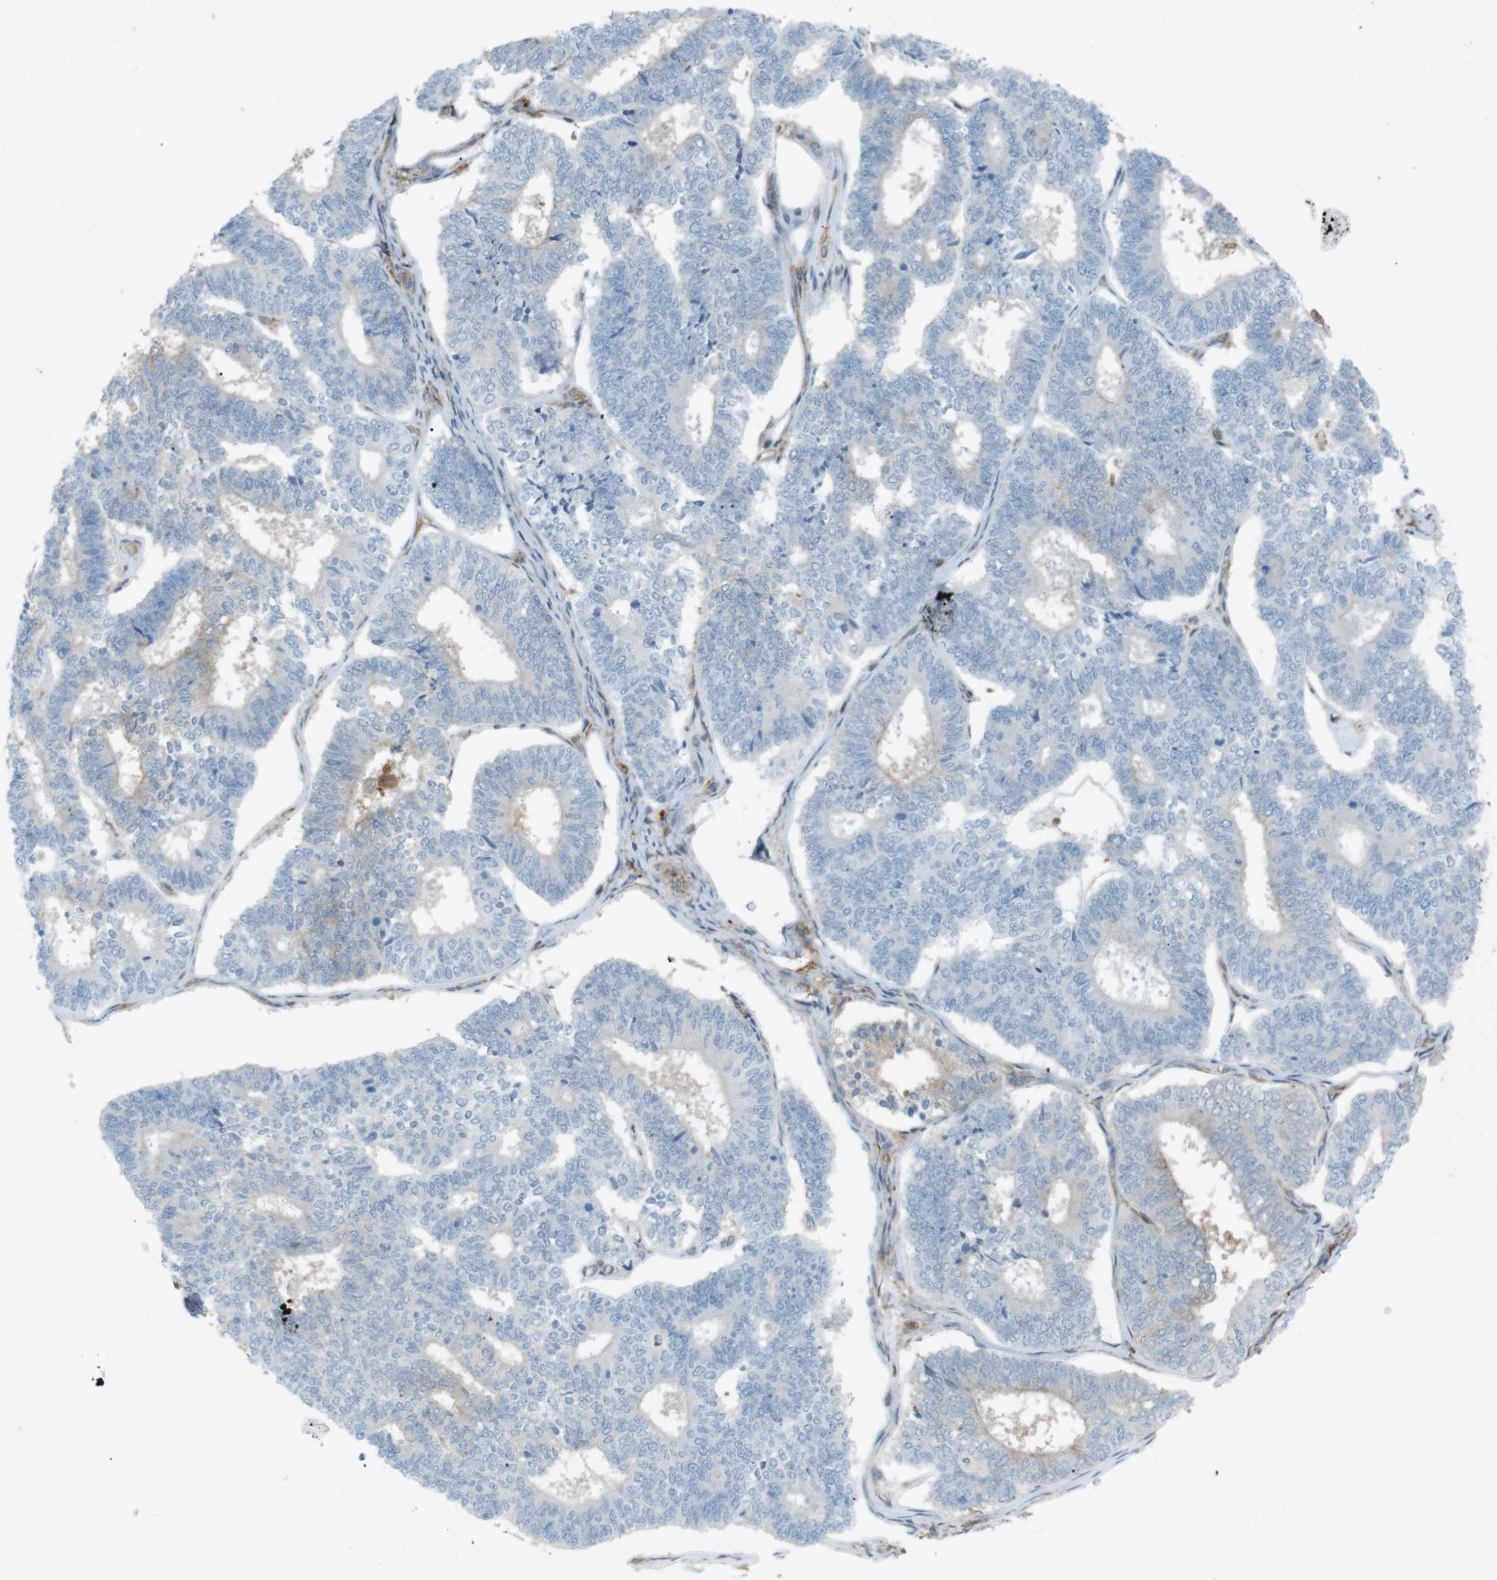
{"staining": {"intensity": "negative", "quantity": "none", "location": "none"}, "tissue": "endometrial cancer", "cell_type": "Tumor cells", "image_type": "cancer", "snomed": [{"axis": "morphology", "description": "Adenocarcinoma, NOS"}, {"axis": "topography", "description": "Endometrium"}], "caption": "Tumor cells show no significant protein positivity in adenocarcinoma (endometrial).", "gene": "PEPD", "patient": {"sex": "female", "age": 70}}